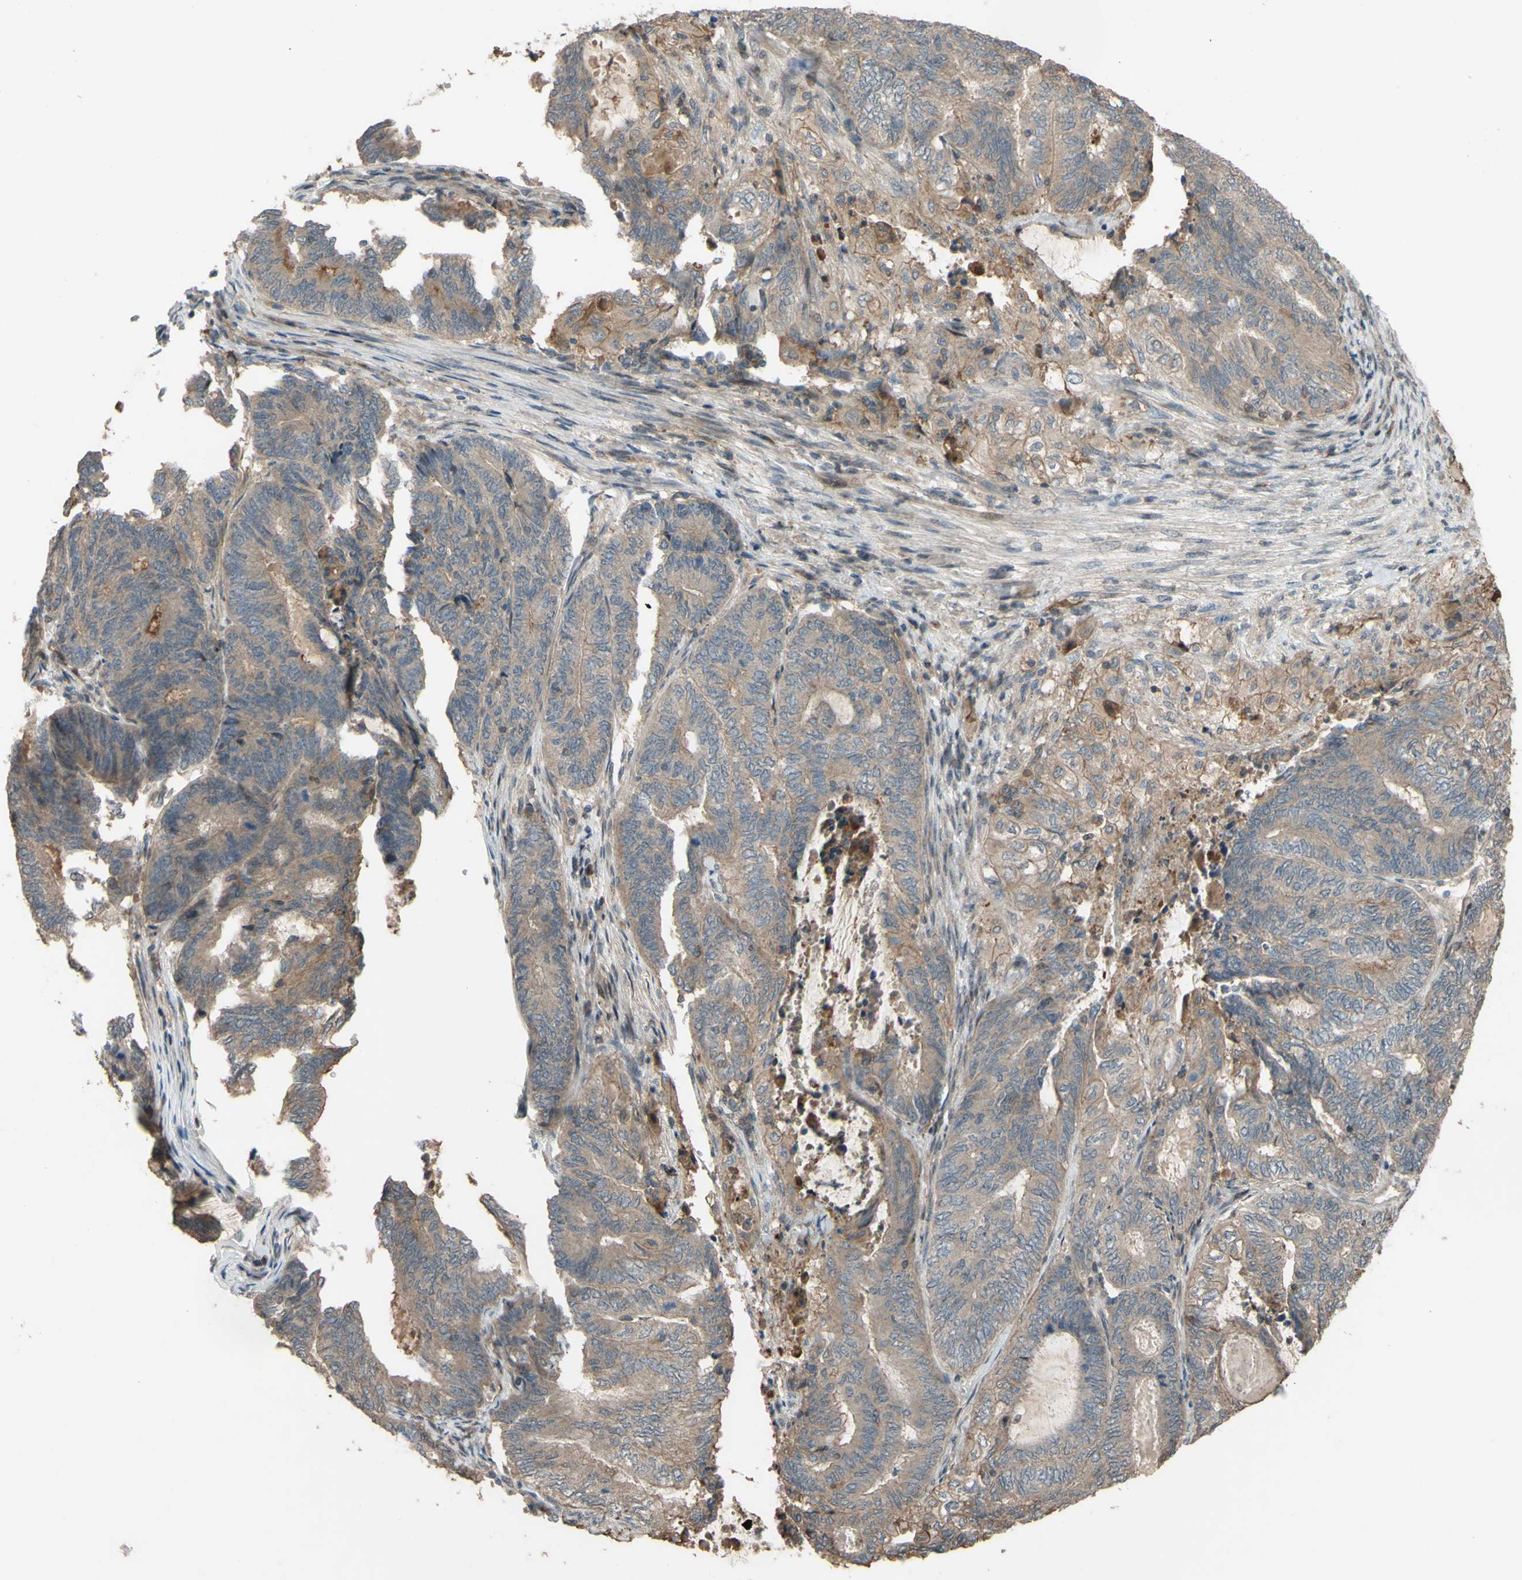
{"staining": {"intensity": "weak", "quantity": ">75%", "location": "cytoplasmic/membranous"}, "tissue": "endometrial cancer", "cell_type": "Tumor cells", "image_type": "cancer", "snomed": [{"axis": "morphology", "description": "Adenocarcinoma, NOS"}, {"axis": "topography", "description": "Uterus"}, {"axis": "topography", "description": "Endometrium"}], "caption": "The image shows staining of adenocarcinoma (endometrial), revealing weak cytoplasmic/membranous protein staining (brown color) within tumor cells.", "gene": "SHROOM4", "patient": {"sex": "female", "age": 70}}